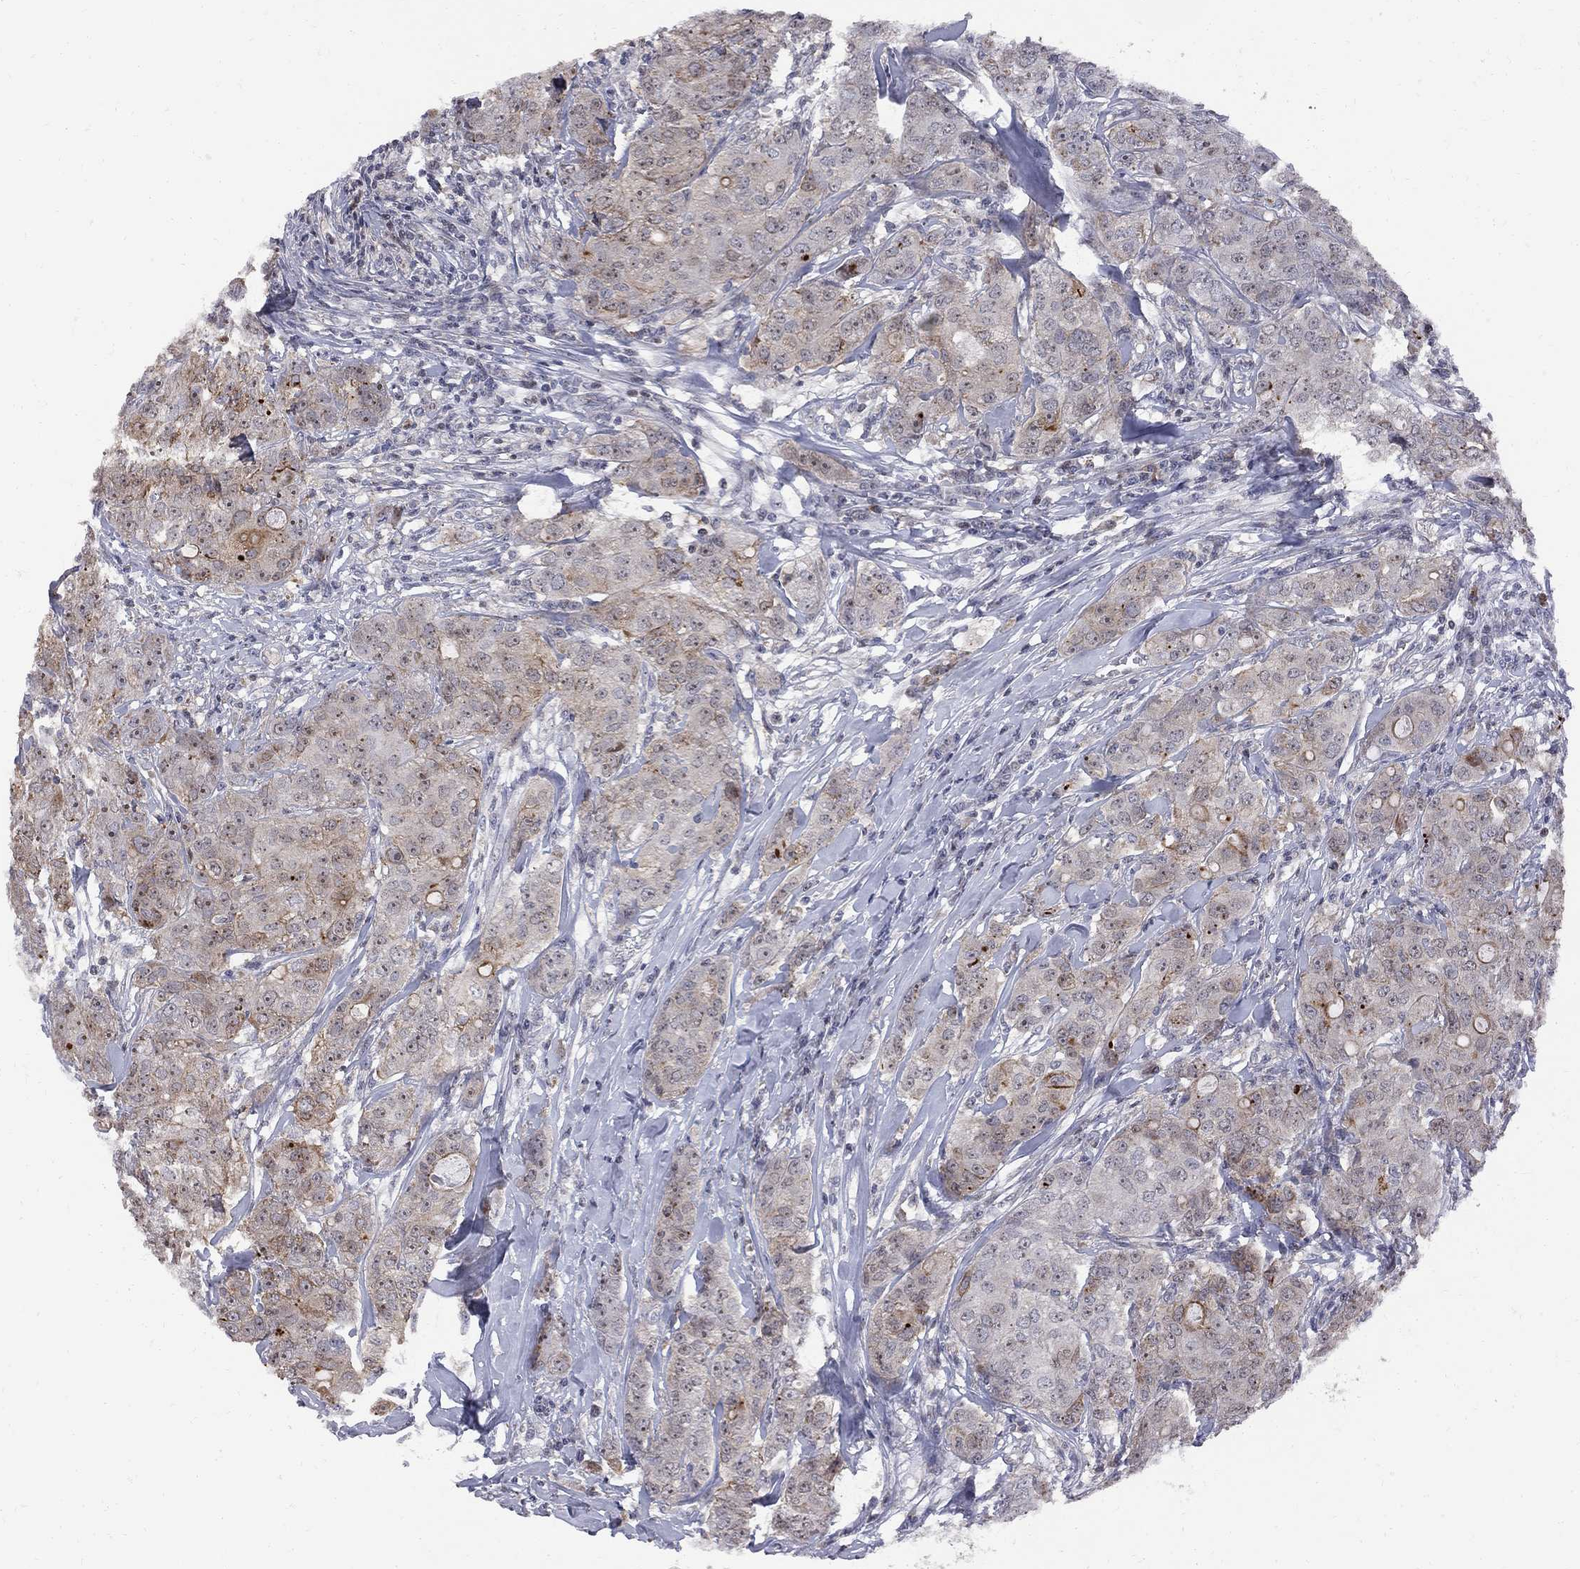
{"staining": {"intensity": "moderate", "quantity": "25%-75%", "location": "cytoplasmic/membranous,nuclear"}, "tissue": "breast cancer", "cell_type": "Tumor cells", "image_type": "cancer", "snomed": [{"axis": "morphology", "description": "Duct carcinoma"}, {"axis": "topography", "description": "Breast"}], "caption": "This histopathology image reveals IHC staining of breast cancer (infiltrating ductal carcinoma), with medium moderate cytoplasmic/membranous and nuclear positivity in about 25%-75% of tumor cells.", "gene": "DHX33", "patient": {"sex": "female", "age": 43}}